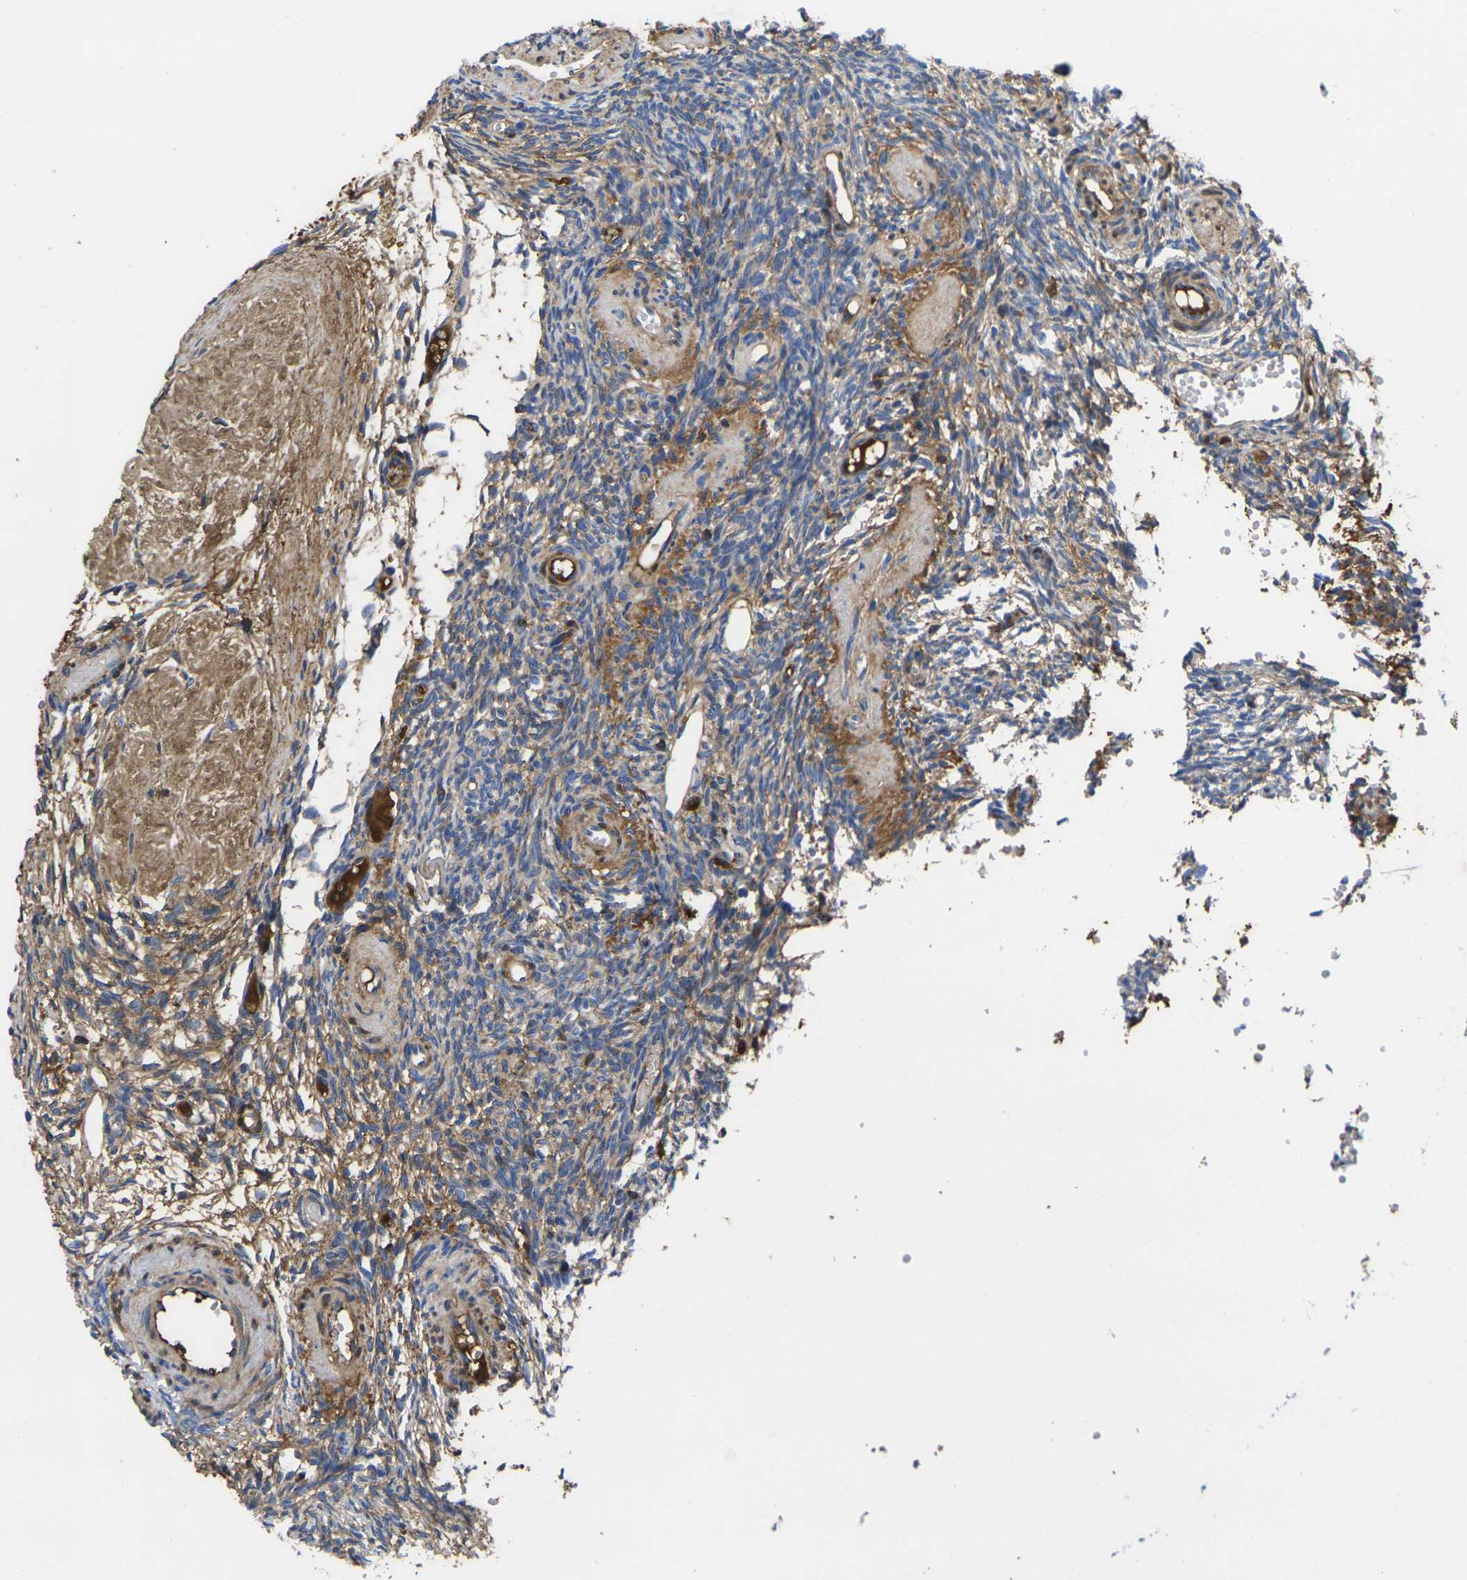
{"staining": {"intensity": "moderate", "quantity": "25%-75%", "location": "cytoplasmic/membranous"}, "tissue": "ovary", "cell_type": "Ovarian stroma cells", "image_type": "normal", "snomed": [{"axis": "morphology", "description": "Normal tissue, NOS"}, {"axis": "topography", "description": "Ovary"}], "caption": "Moderate cytoplasmic/membranous protein positivity is identified in approximately 25%-75% of ovarian stroma cells in ovary. Nuclei are stained in blue.", "gene": "GREM2", "patient": {"sex": "female", "age": 35}}